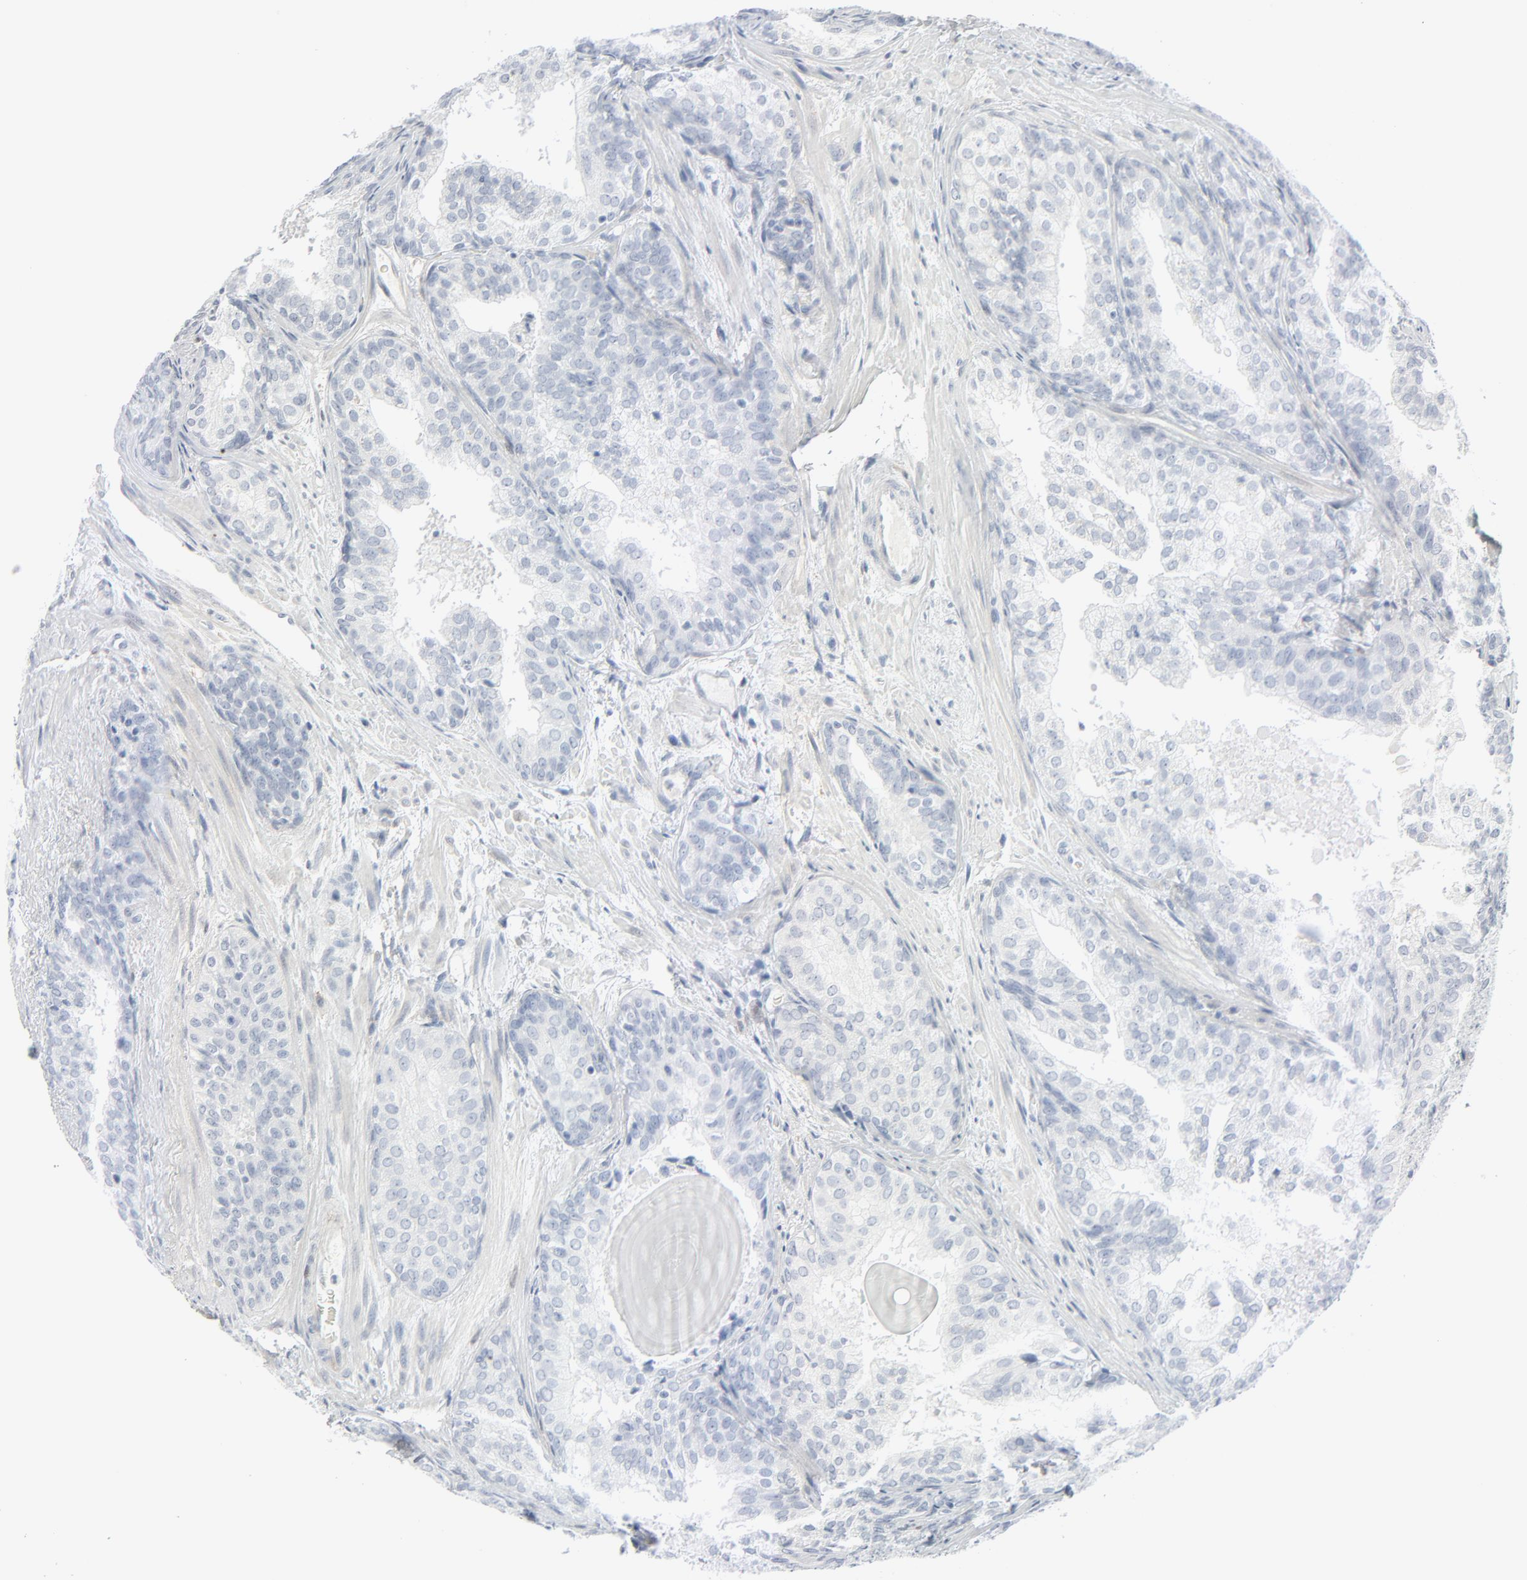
{"staining": {"intensity": "negative", "quantity": "none", "location": "none"}, "tissue": "prostate cancer", "cell_type": "Tumor cells", "image_type": "cancer", "snomed": [{"axis": "morphology", "description": "Adenocarcinoma, High grade"}, {"axis": "topography", "description": "Prostate"}], "caption": "Prostate cancer was stained to show a protein in brown. There is no significant staining in tumor cells. (DAB (3,3'-diaminobenzidine) IHC with hematoxylin counter stain).", "gene": "MITF", "patient": {"sex": "male", "age": 56}}